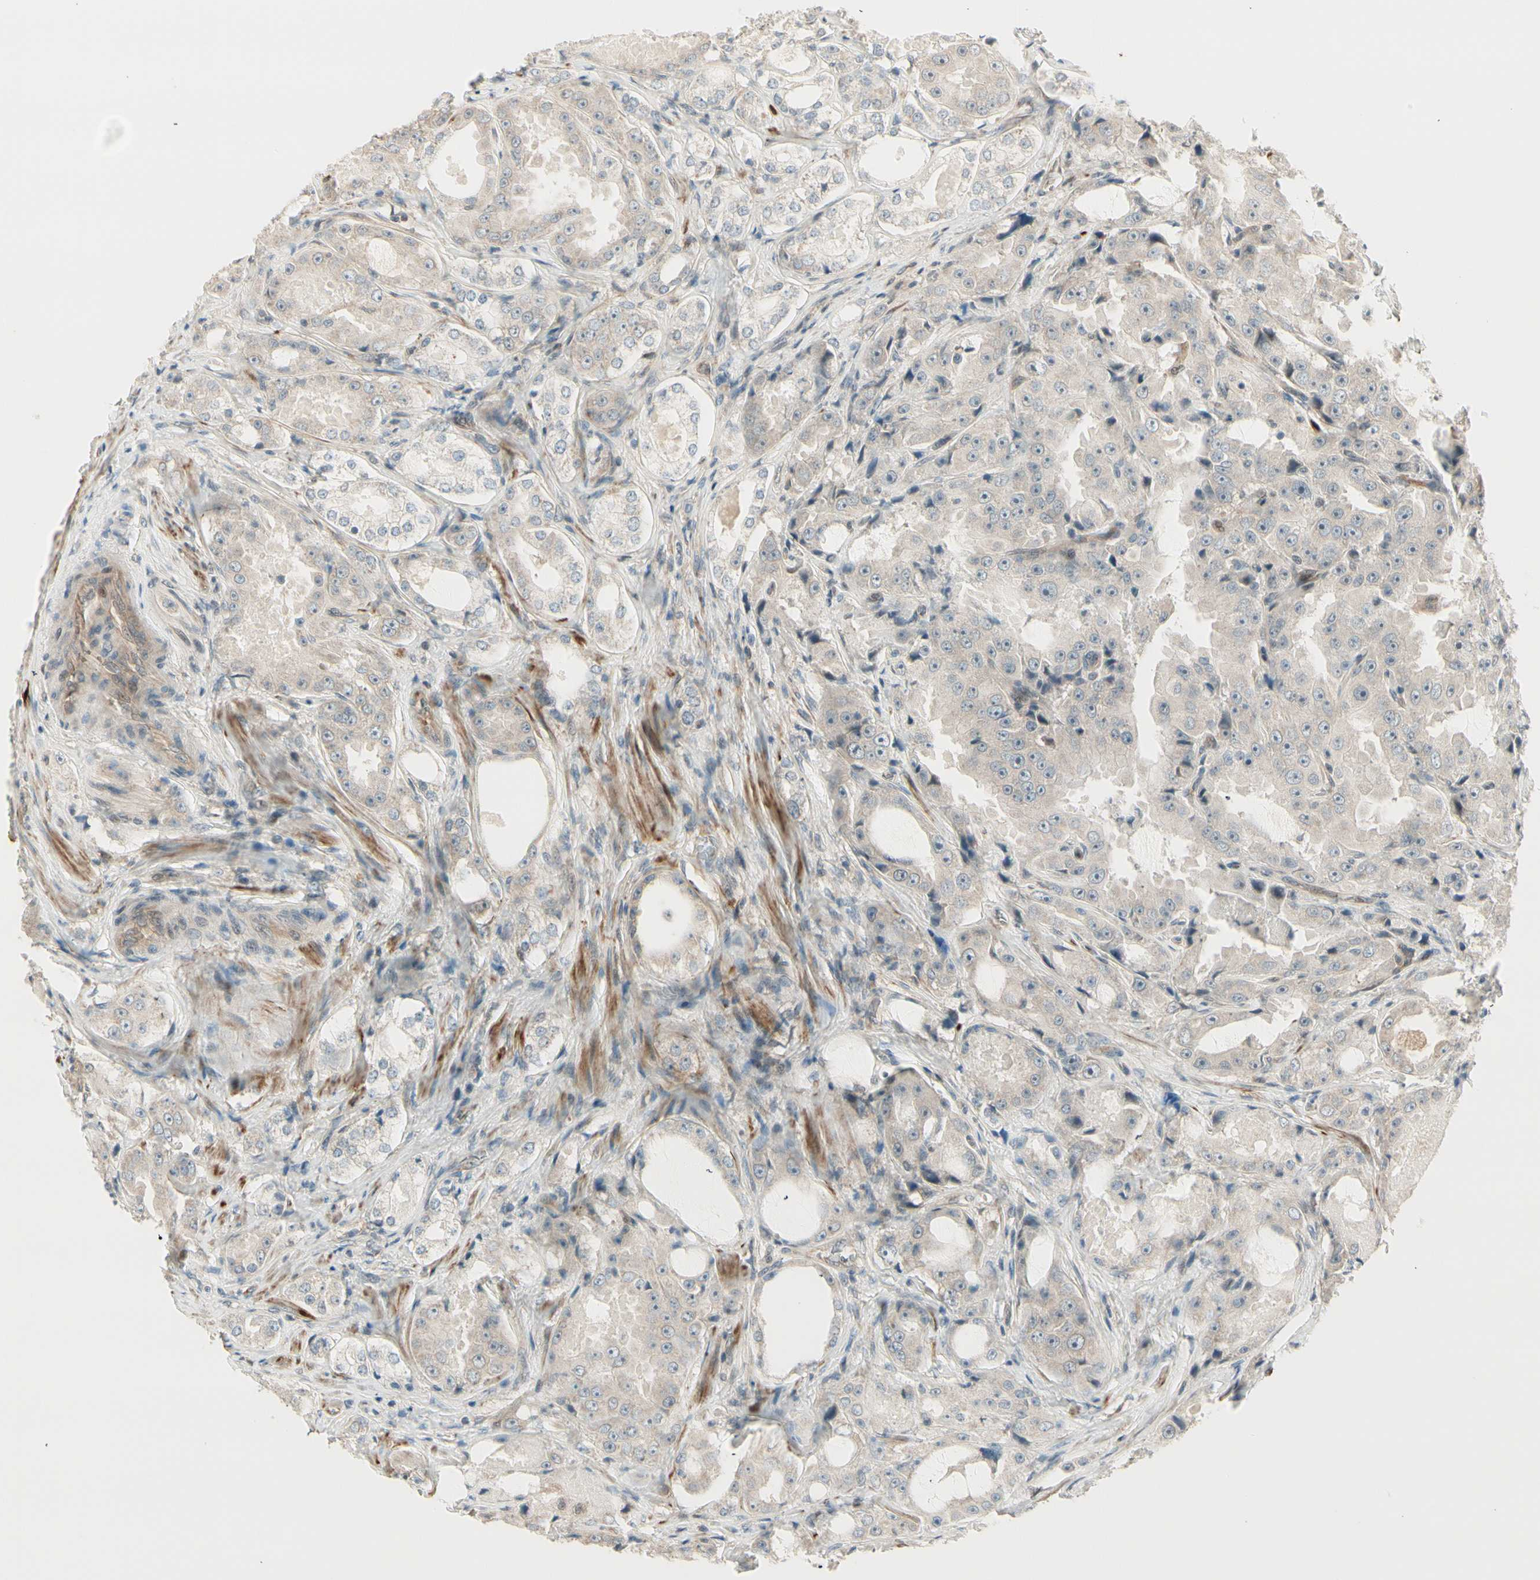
{"staining": {"intensity": "weak", "quantity": "25%-75%", "location": "cytoplasmic/membranous"}, "tissue": "prostate cancer", "cell_type": "Tumor cells", "image_type": "cancer", "snomed": [{"axis": "morphology", "description": "Adenocarcinoma, High grade"}, {"axis": "topography", "description": "Prostate"}], "caption": "Immunohistochemistry (IHC) histopathology image of neoplastic tissue: human prostate adenocarcinoma (high-grade) stained using IHC reveals low levels of weak protein expression localized specifically in the cytoplasmic/membranous of tumor cells, appearing as a cytoplasmic/membranous brown color.", "gene": "SVBP", "patient": {"sex": "male", "age": 73}}